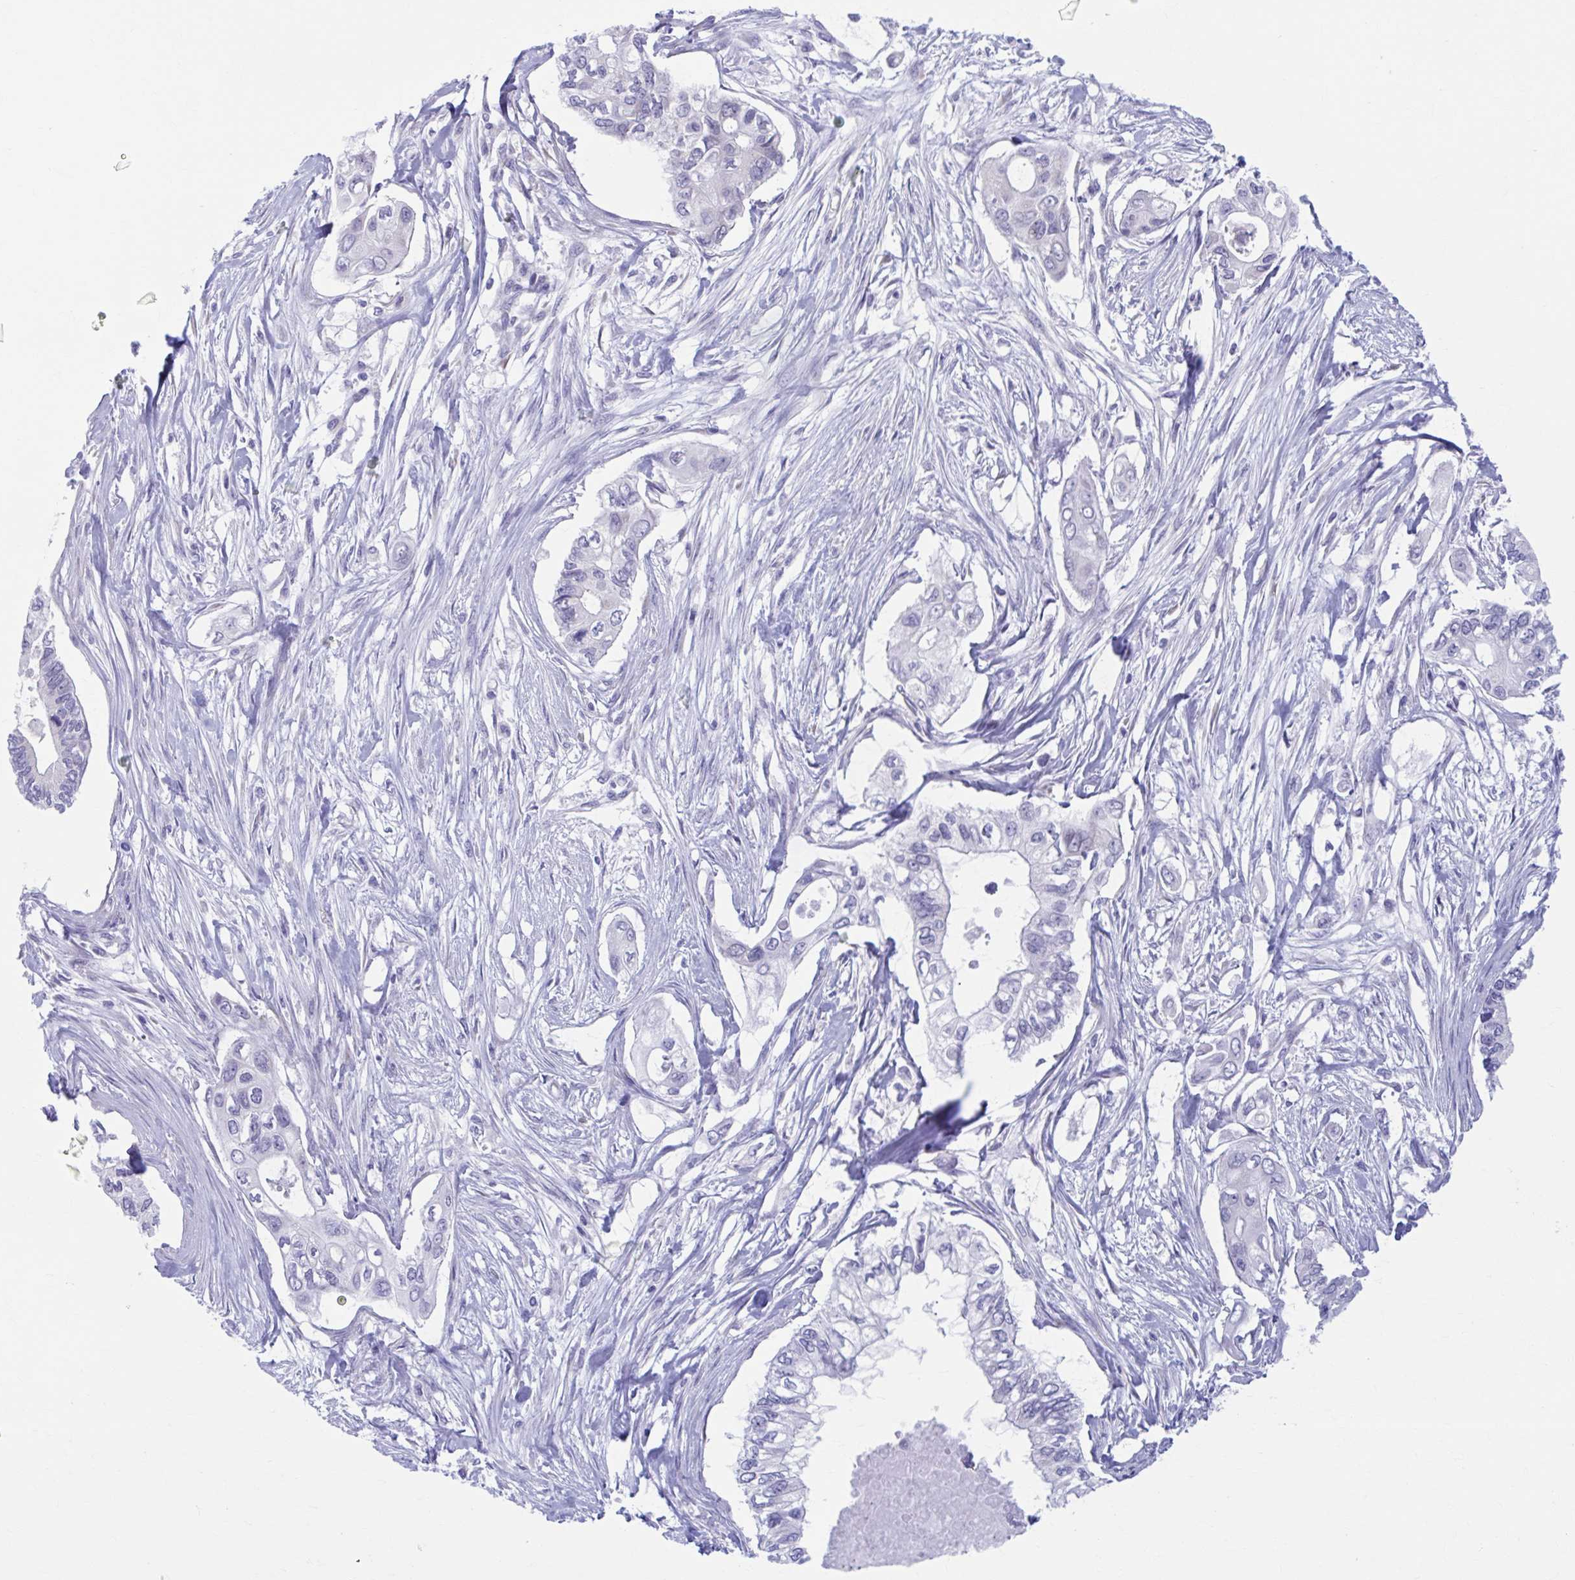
{"staining": {"intensity": "negative", "quantity": "none", "location": "none"}, "tissue": "pancreatic cancer", "cell_type": "Tumor cells", "image_type": "cancer", "snomed": [{"axis": "morphology", "description": "Adenocarcinoma, NOS"}, {"axis": "topography", "description": "Pancreas"}], "caption": "IHC of human adenocarcinoma (pancreatic) displays no positivity in tumor cells. (Brightfield microscopy of DAB immunohistochemistry (IHC) at high magnification).", "gene": "CCDC105", "patient": {"sex": "female", "age": 63}}